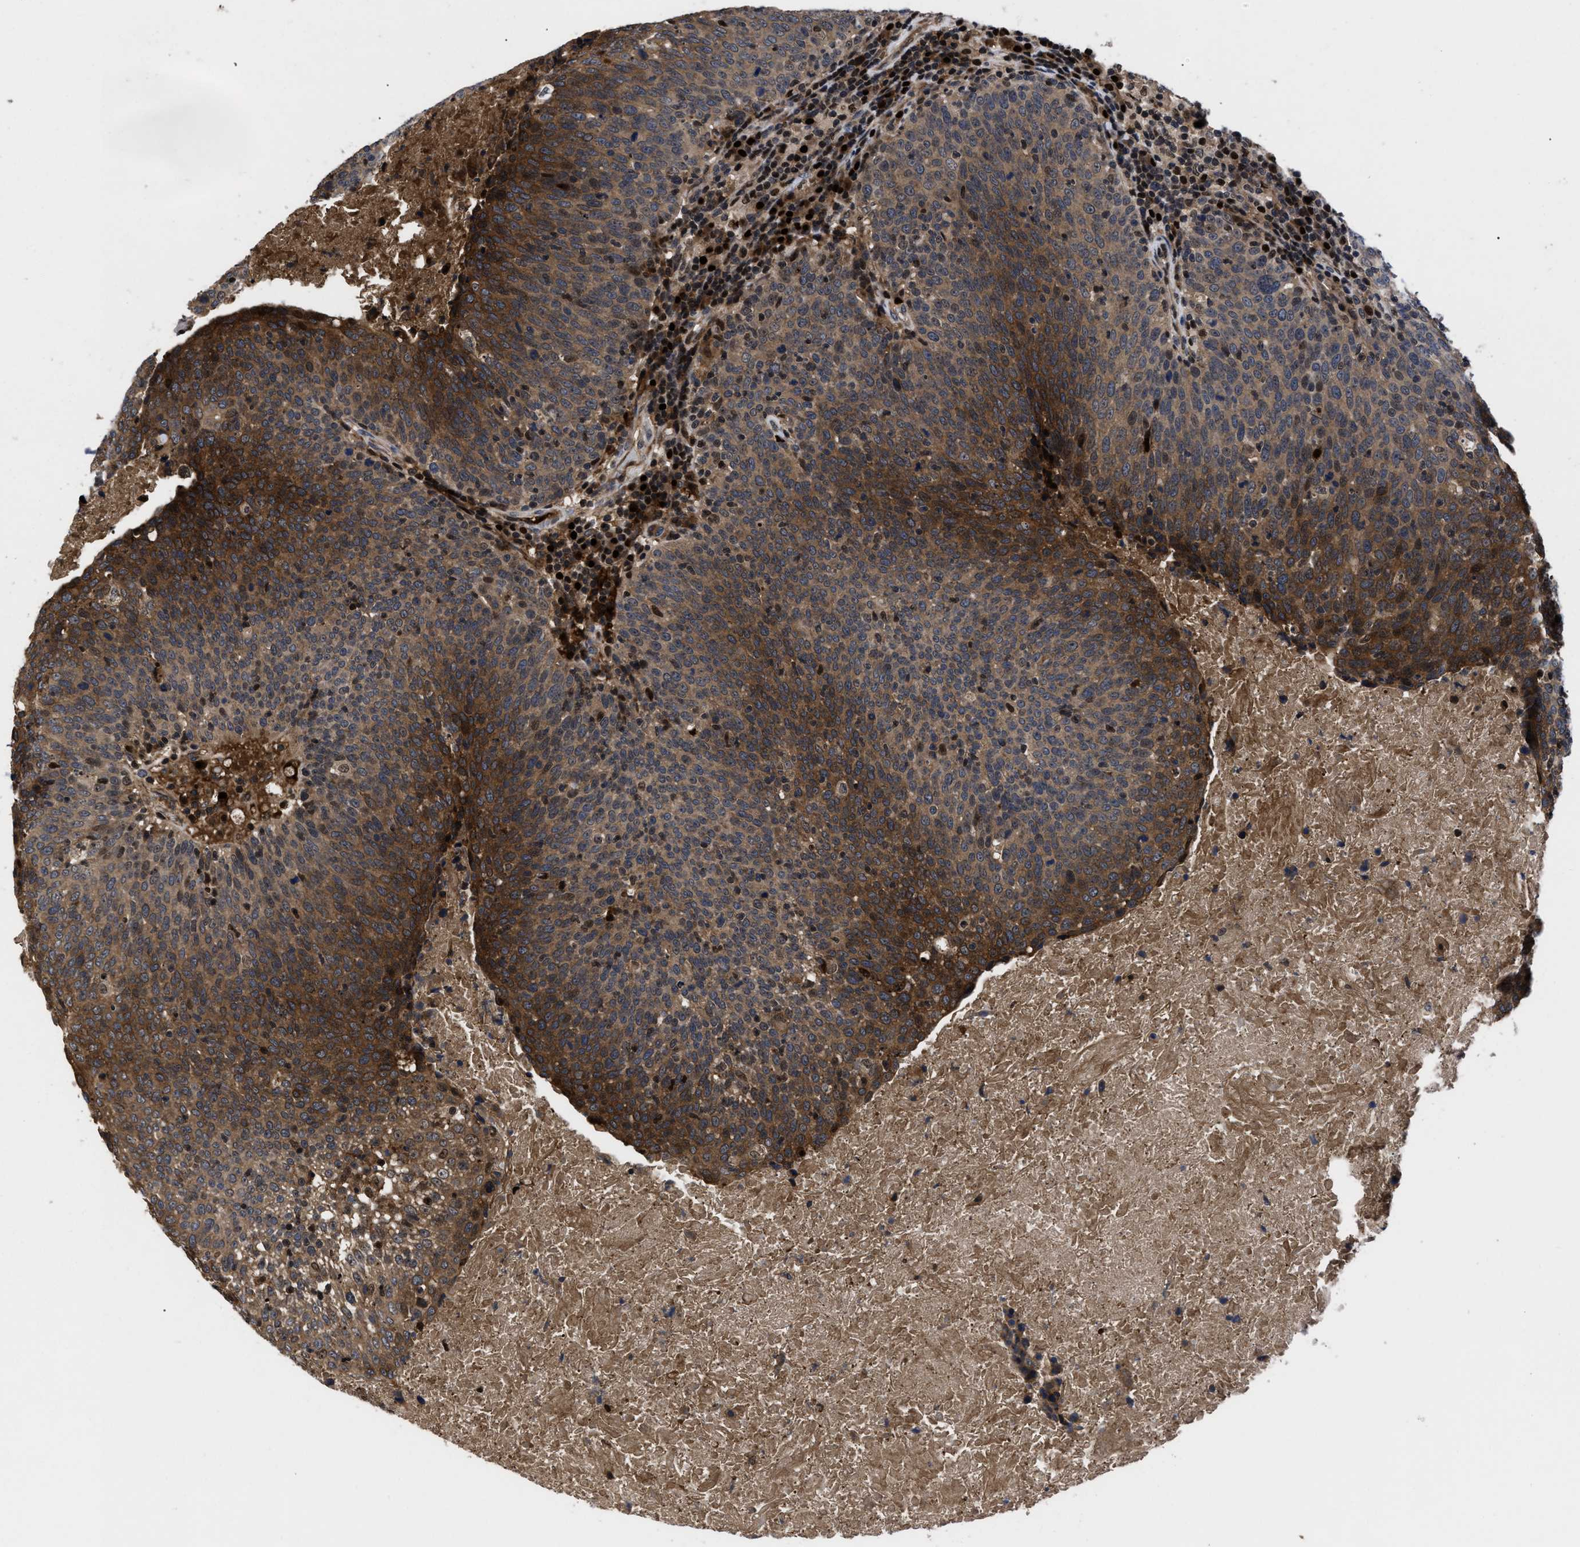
{"staining": {"intensity": "strong", "quantity": "25%-75%", "location": "cytoplasmic/membranous,nuclear"}, "tissue": "head and neck cancer", "cell_type": "Tumor cells", "image_type": "cancer", "snomed": [{"axis": "morphology", "description": "Squamous cell carcinoma, NOS"}, {"axis": "morphology", "description": "Squamous cell carcinoma, metastatic, NOS"}, {"axis": "topography", "description": "Lymph node"}, {"axis": "topography", "description": "Head-Neck"}], "caption": "The histopathology image demonstrates immunohistochemical staining of metastatic squamous cell carcinoma (head and neck). There is strong cytoplasmic/membranous and nuclear staining is identified in approximately 25%-75% of tumor cells.", "gene": "FAM200A", "patient": {"sex": "male", "age": 62}}